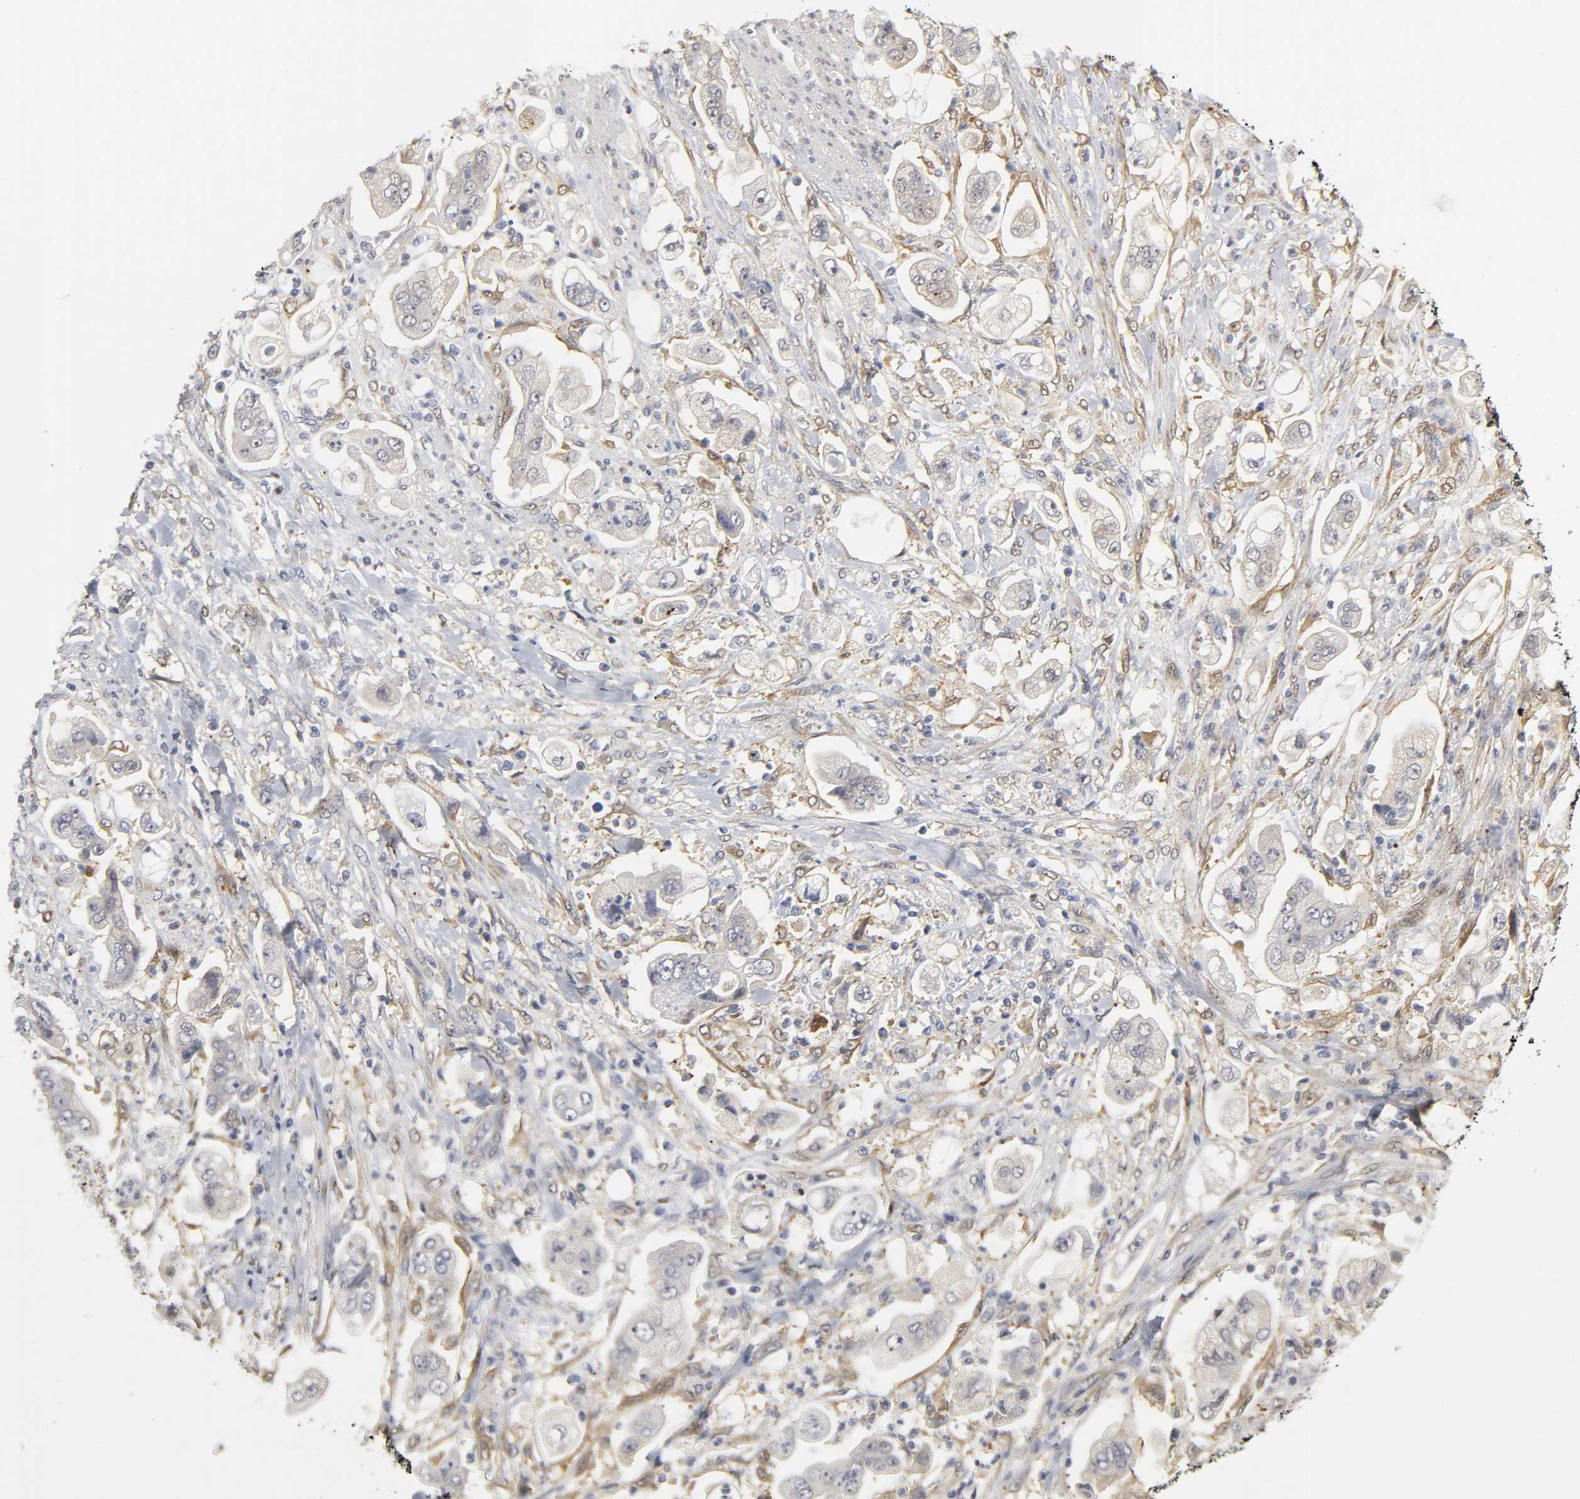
{"staining": {"intensity": "negative", "quantity": "none", "location": "none"}, "tissue": "stomach cancer", "cell_type": "Tumor cells", "image_type": "cancer", "snomed": [{"axis": "morphology", "description": "Adenocarcinoma, NOS"}, {"axis": "topography", "description": "Stomach"}], "caption": "Stomach cancer (adenocarcinoma) was stained to show a protein in brown. There is no significant staining in tumor cells. (DAB (3,3'-diaminobenzidine) IHC visualized using brightfield microscopy, high magnification).", "gene": "PDLIM3", "patient": {"sex": "male", "age": 62}}